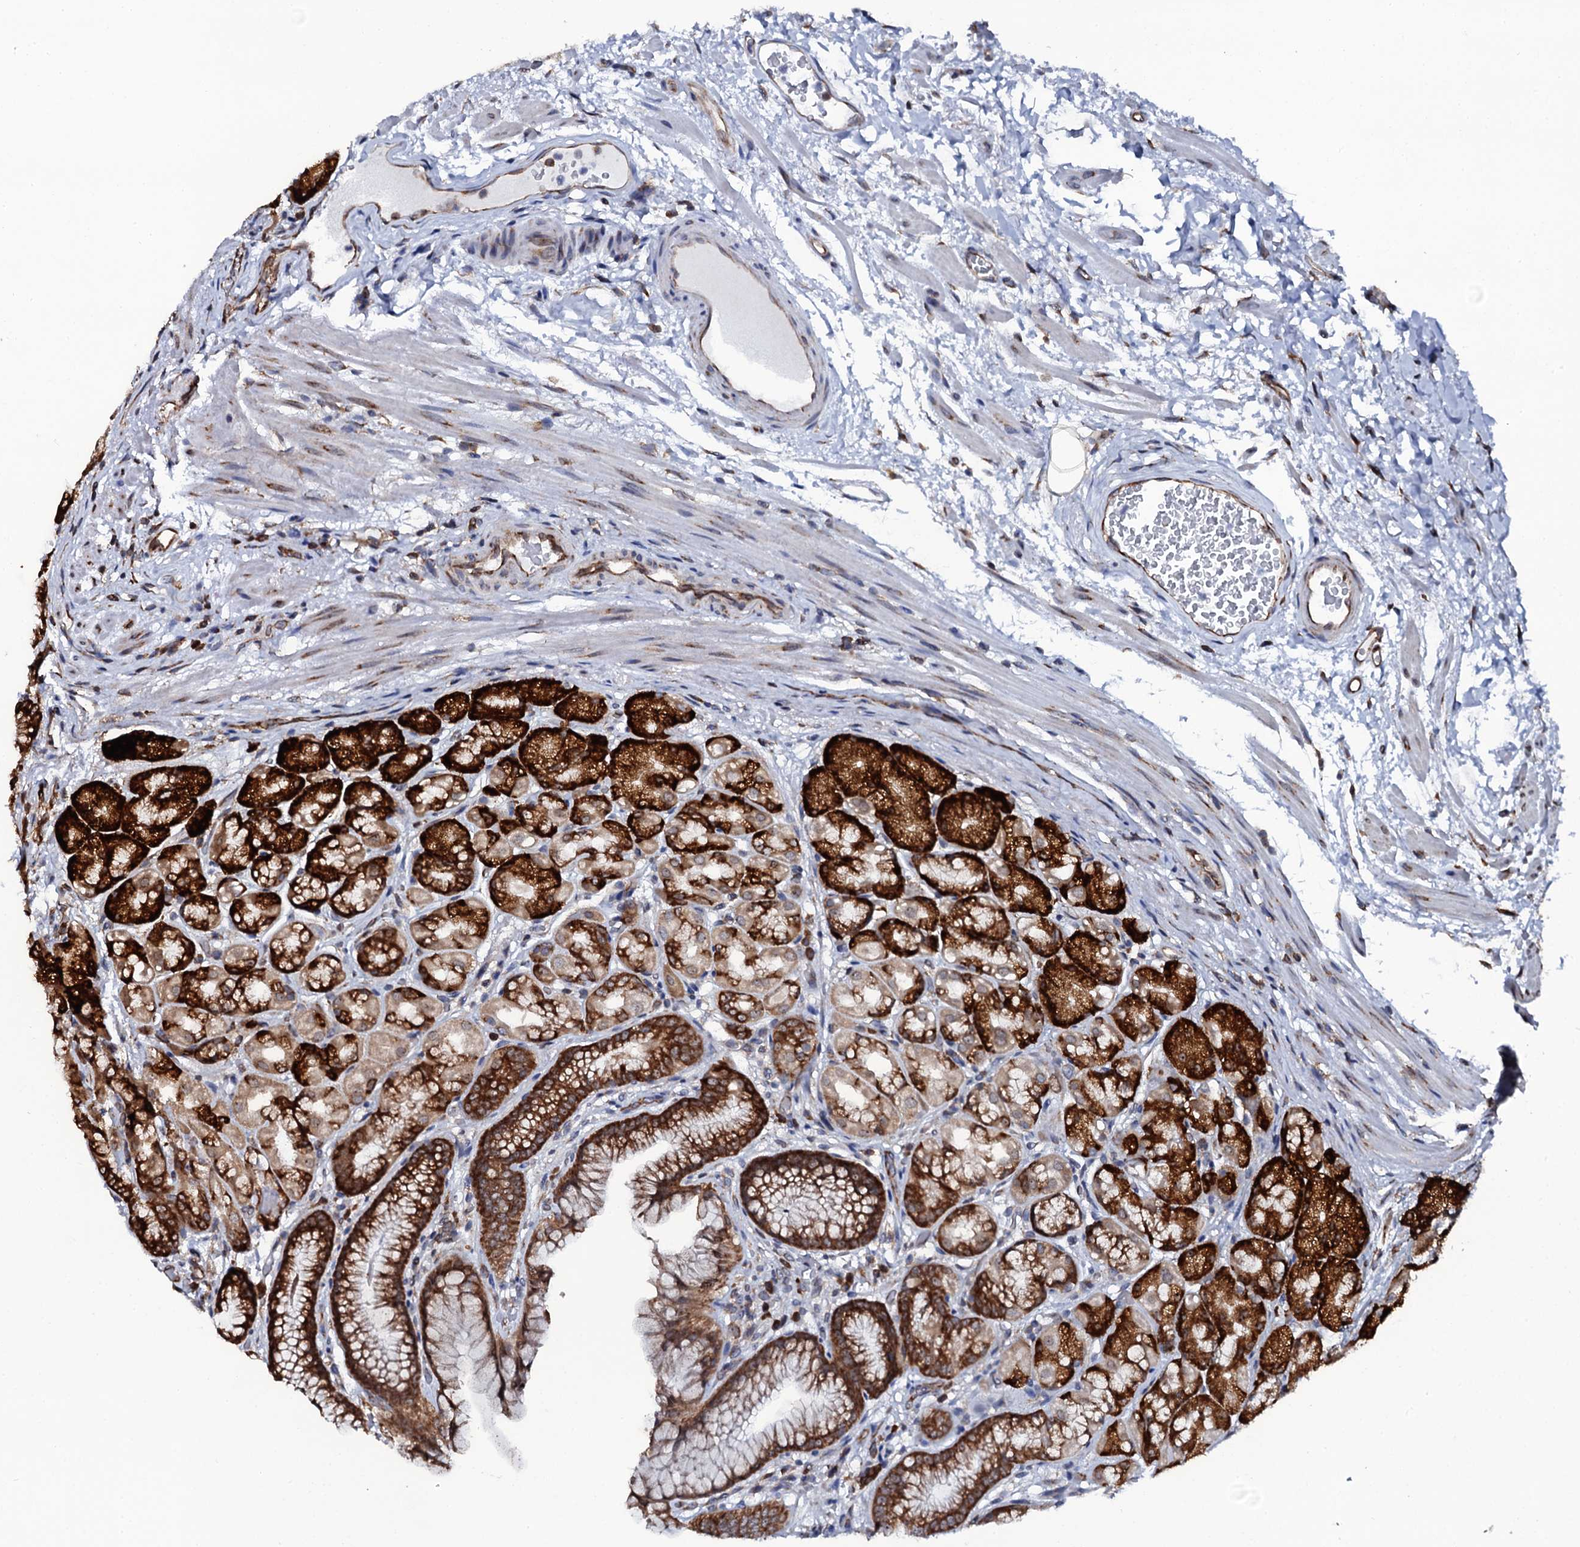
{"staining": {"intensity": "strong", "quantity": "25%-75%", "location": "cytoplasmic/membranous,nuclear"}, "tissue": "stomach", "cell_type": "Glandular cells", "image_type": "normal", "snomed": [{"axis": "morphology", "description": "Normal tissue, NOS"}, {"axis": "topography", "description": "Stomach"}], "caption": "Unremarkable stomach shows strong cytoplasmic/membranous,nuclear positivity in about 25%-75% of glandular cells, visualized by immunohistochemistry.", "gene": "SPTY2D1", "patient": {"sex": "male", "age": 63}}